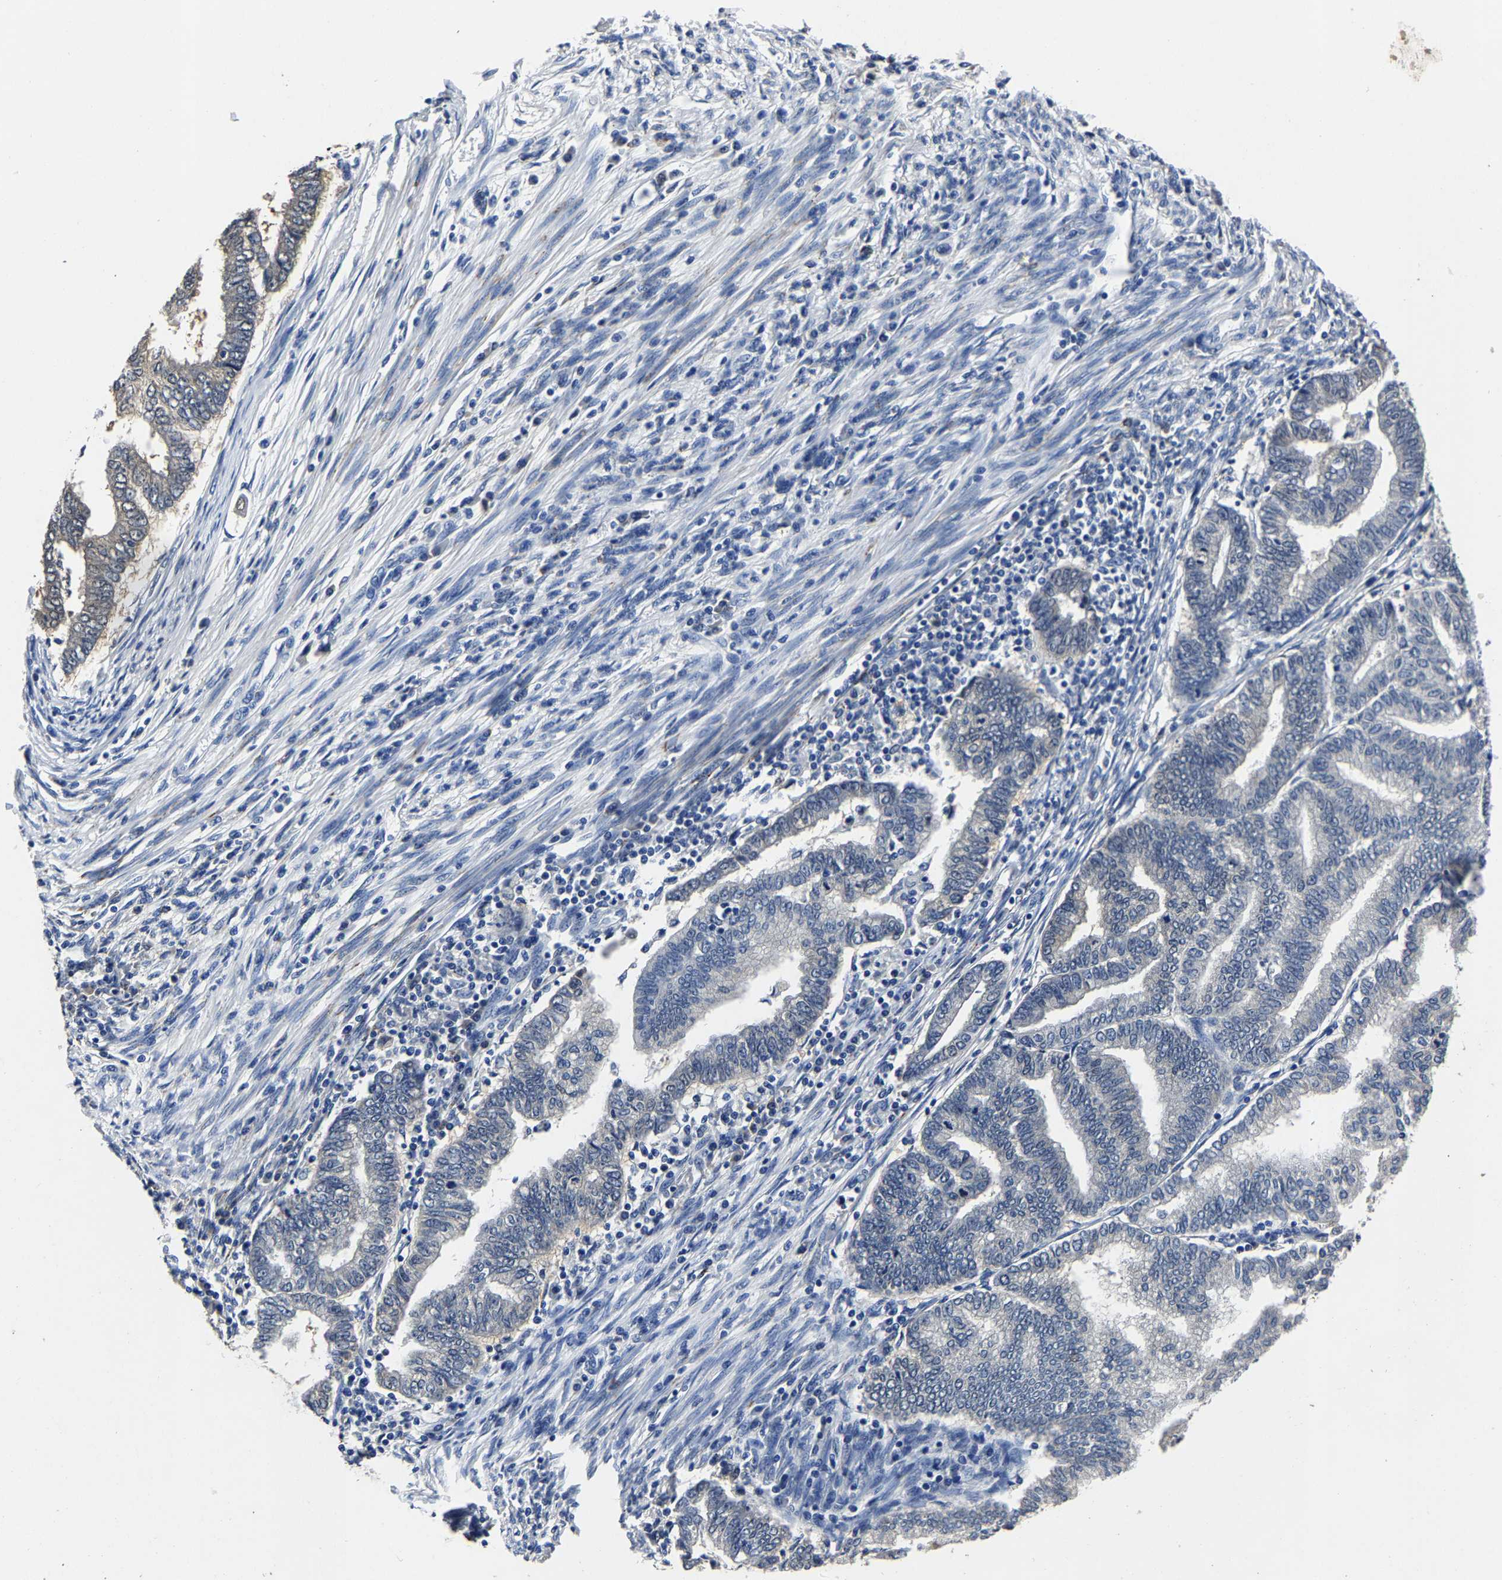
{"staining": {"intensity": "weak", "quantity": "<25%", "location": "cytoplasmic/membranous"}, "tissue": "endometrial cancer", "cell_type": "Tumor cells", "image_type": "cancer", "snomed": [{"axis": "morphology", "description": "Polyp, NOS"}, {"axis": "morphology", "description": "Adenocarcinoma, NOS"}, {"axis": "morphology", "description": "Adenoma, NOS"}, {"axis": "topography", "description": "Endometrium"}], "caption": "Tumor cells show no significant protein expression in endometrial polyp.", "gene": "PSPH", "patient": {"sex": "female", "age": 79}}